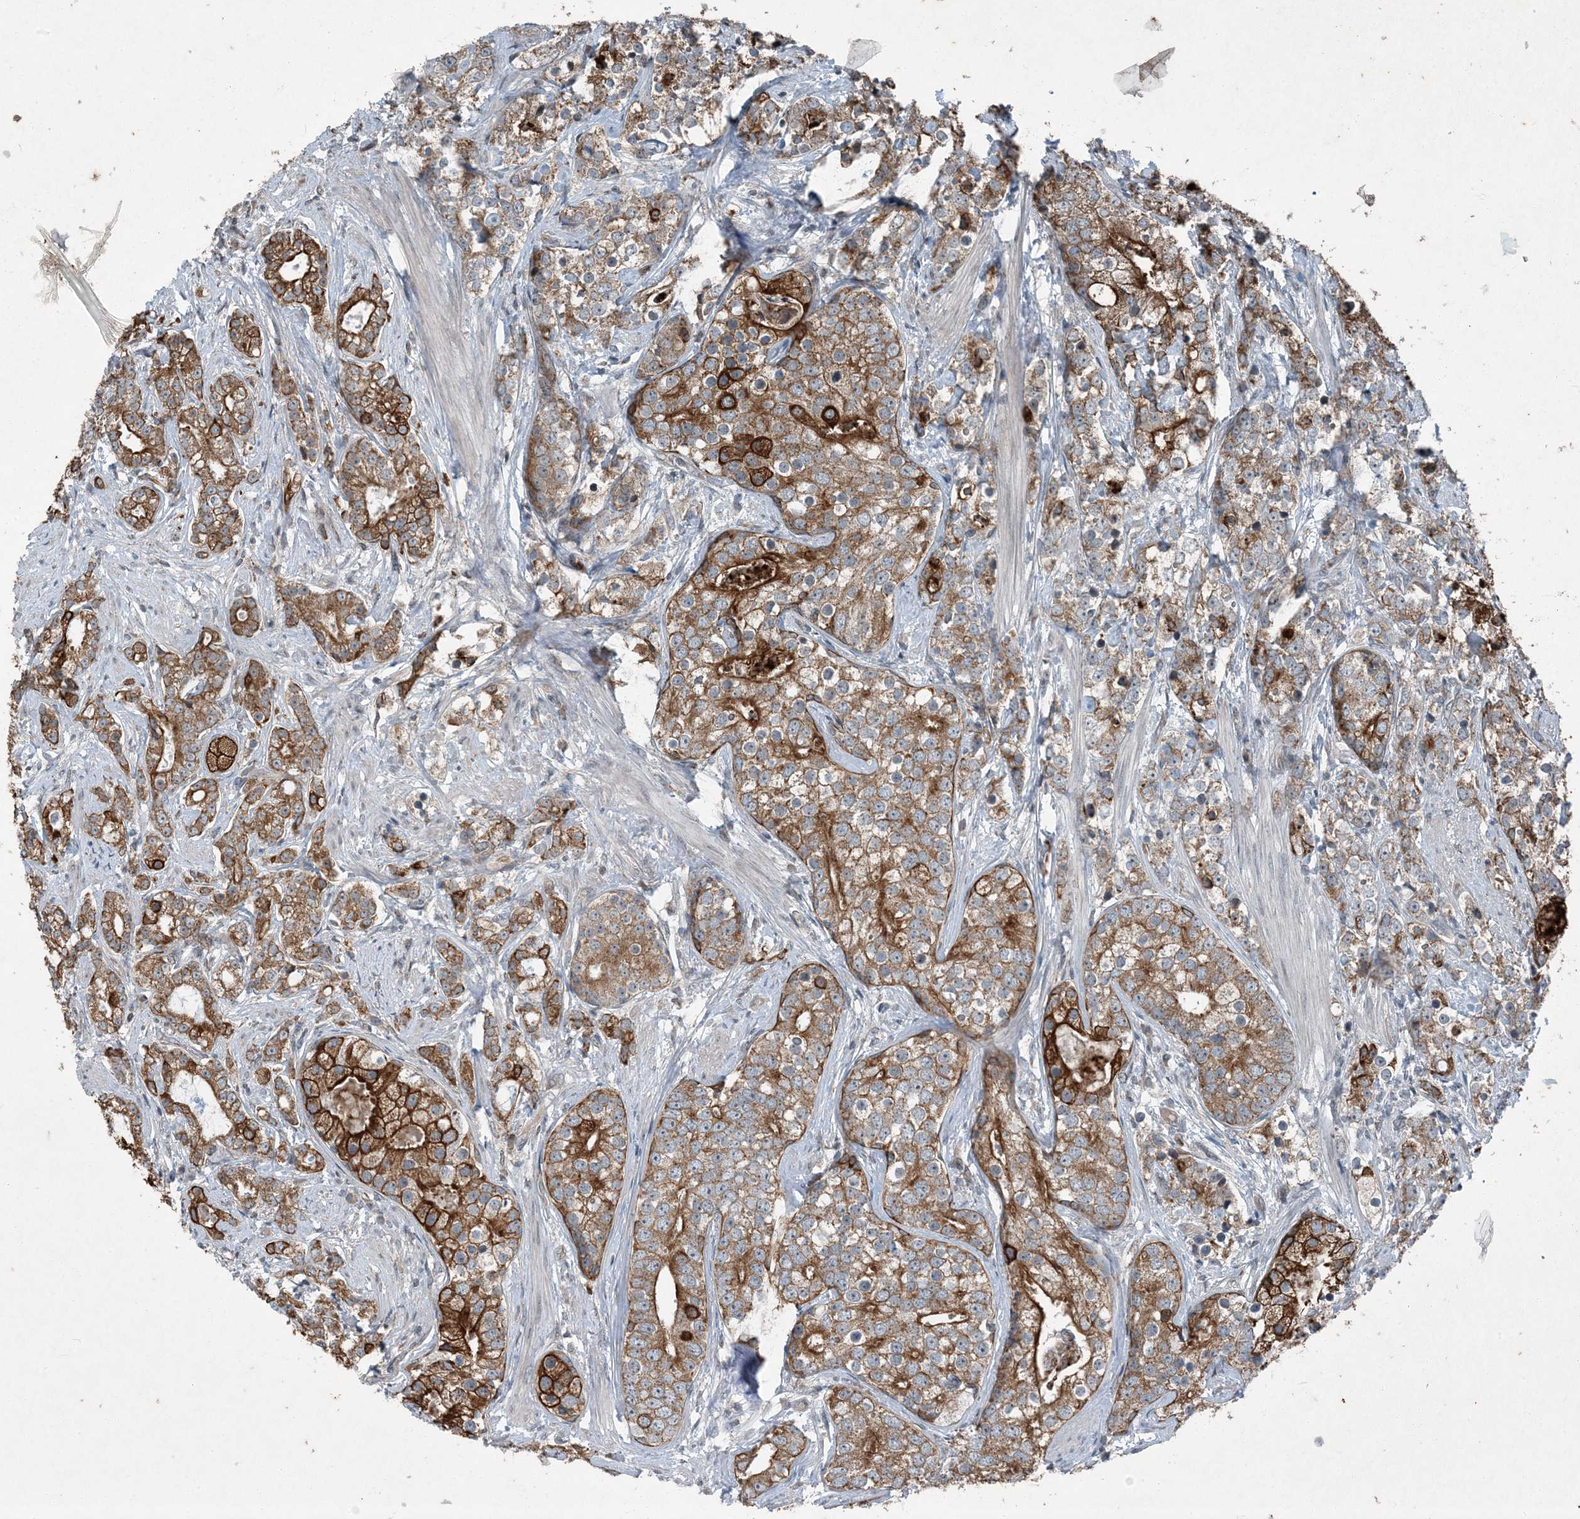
{"staining": {"intensity": "strong", "quantity": ">75%", "location": "cytoplasmic/membranous"}, "tissue": "prostate cancer", "cell_type": "Tumor cells", "image_type": "cancer", "snomed": [{"axis": "morphology", "description": "Adenocarcinoma, High grade"}, {"axis": "topography", "description": "Prostate"}], "caption": "Tumor cells display strong cytoplasmic/membranous staining in about >75% of cells in prostate cancer. (Brightfield microscopy of DAB IHC at high magnification).", "gene": "PC", "patient": {"sex": "male", "age": 69}}